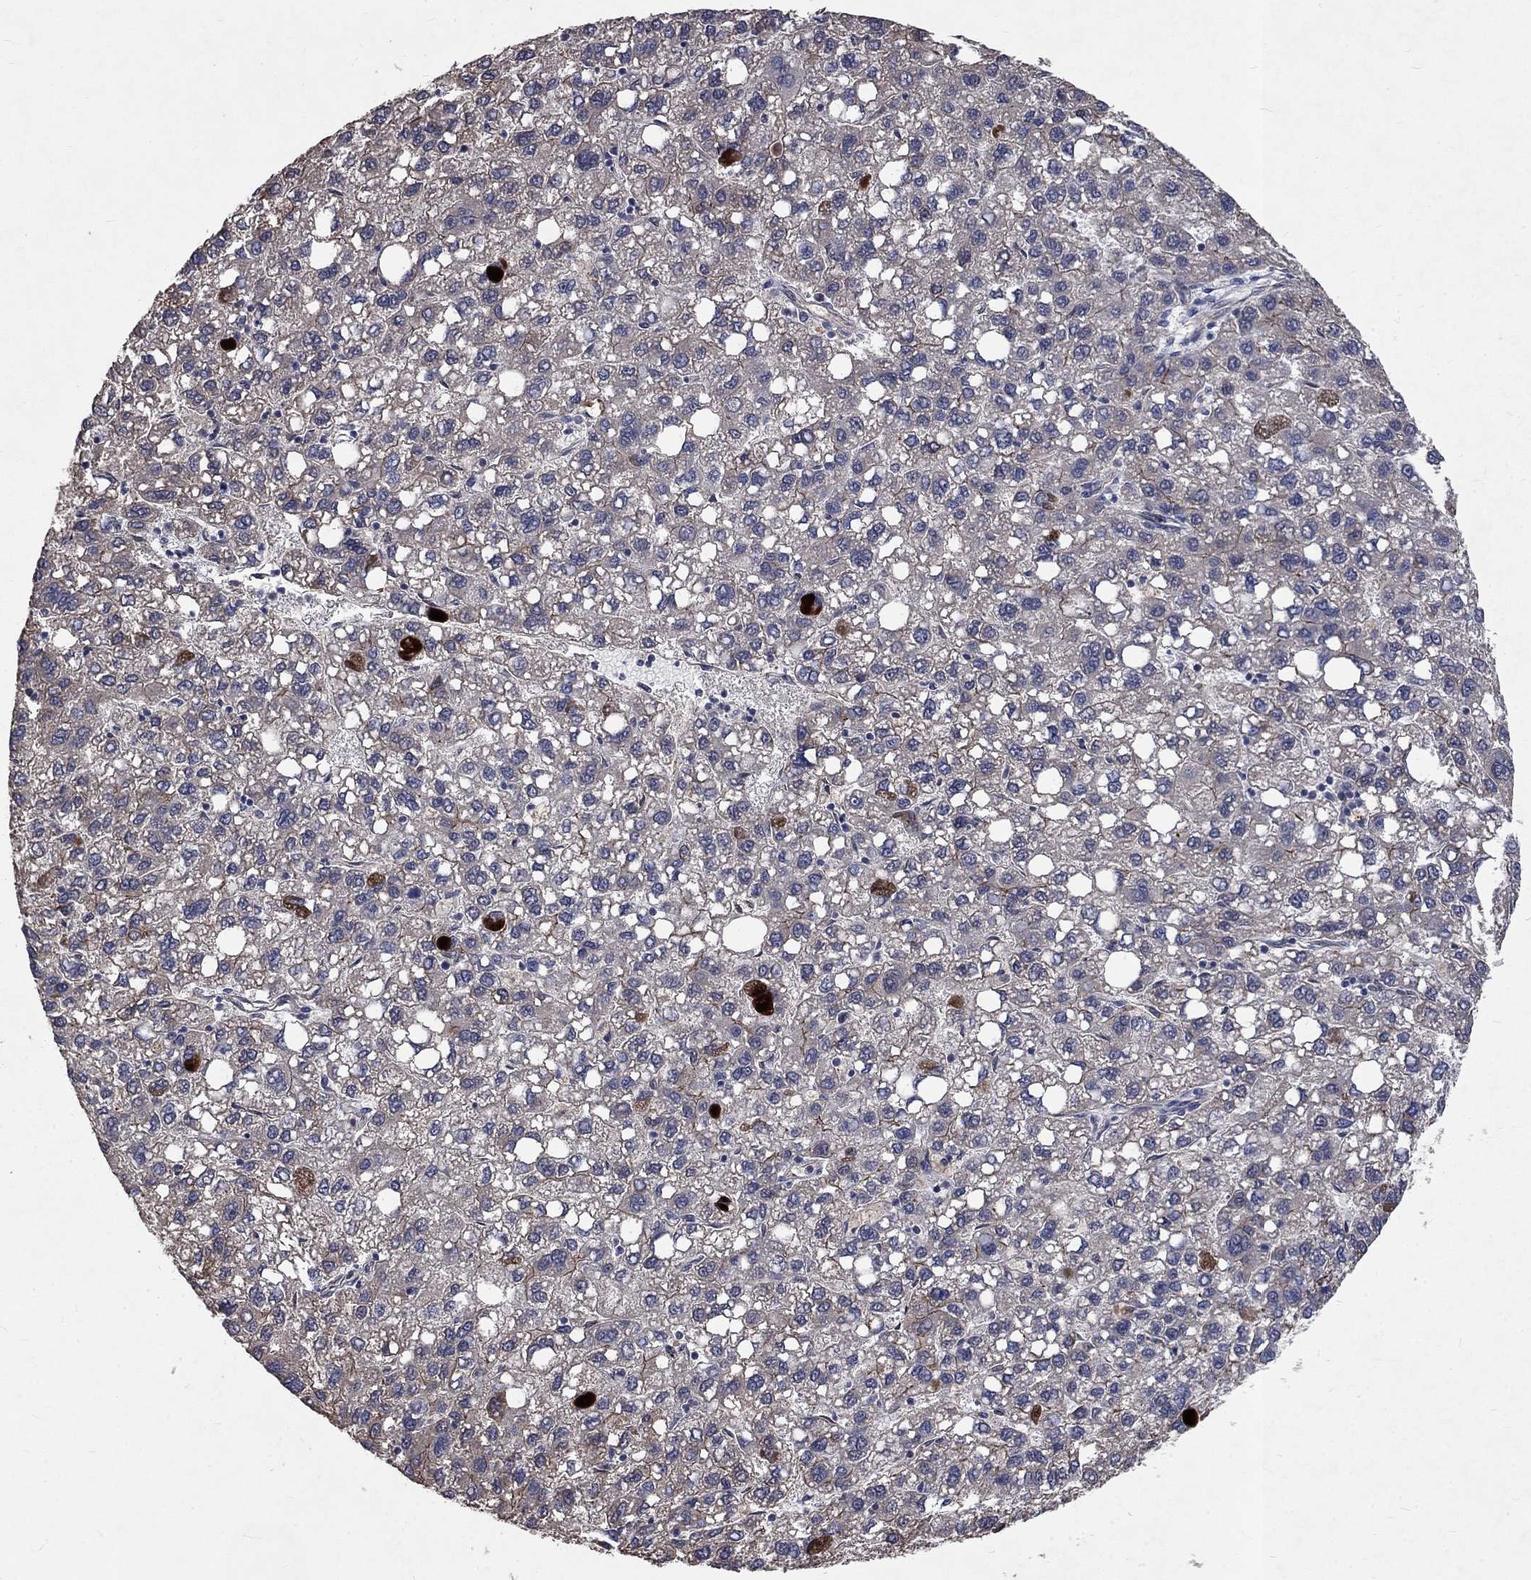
{"staining": {"intensity": "negative", "quantity": "none", "location": "none"}, "tissue": "liver cancer", "cell_type": "Tumor cells", "image_type": "cancer", "snomed": [{"axis": "morphology", "description": "Carcinoma, Hepatocellular, NOS"}, {"axis": "topography", "description": "Liver"}], "caption": "High power microscopy image of an immunohistochemistry micrograph of liver cancer, revealing no significant positivity in tumor cells.", "gene": "CHST5", "patient": {"sex": "female", "age": 82}}